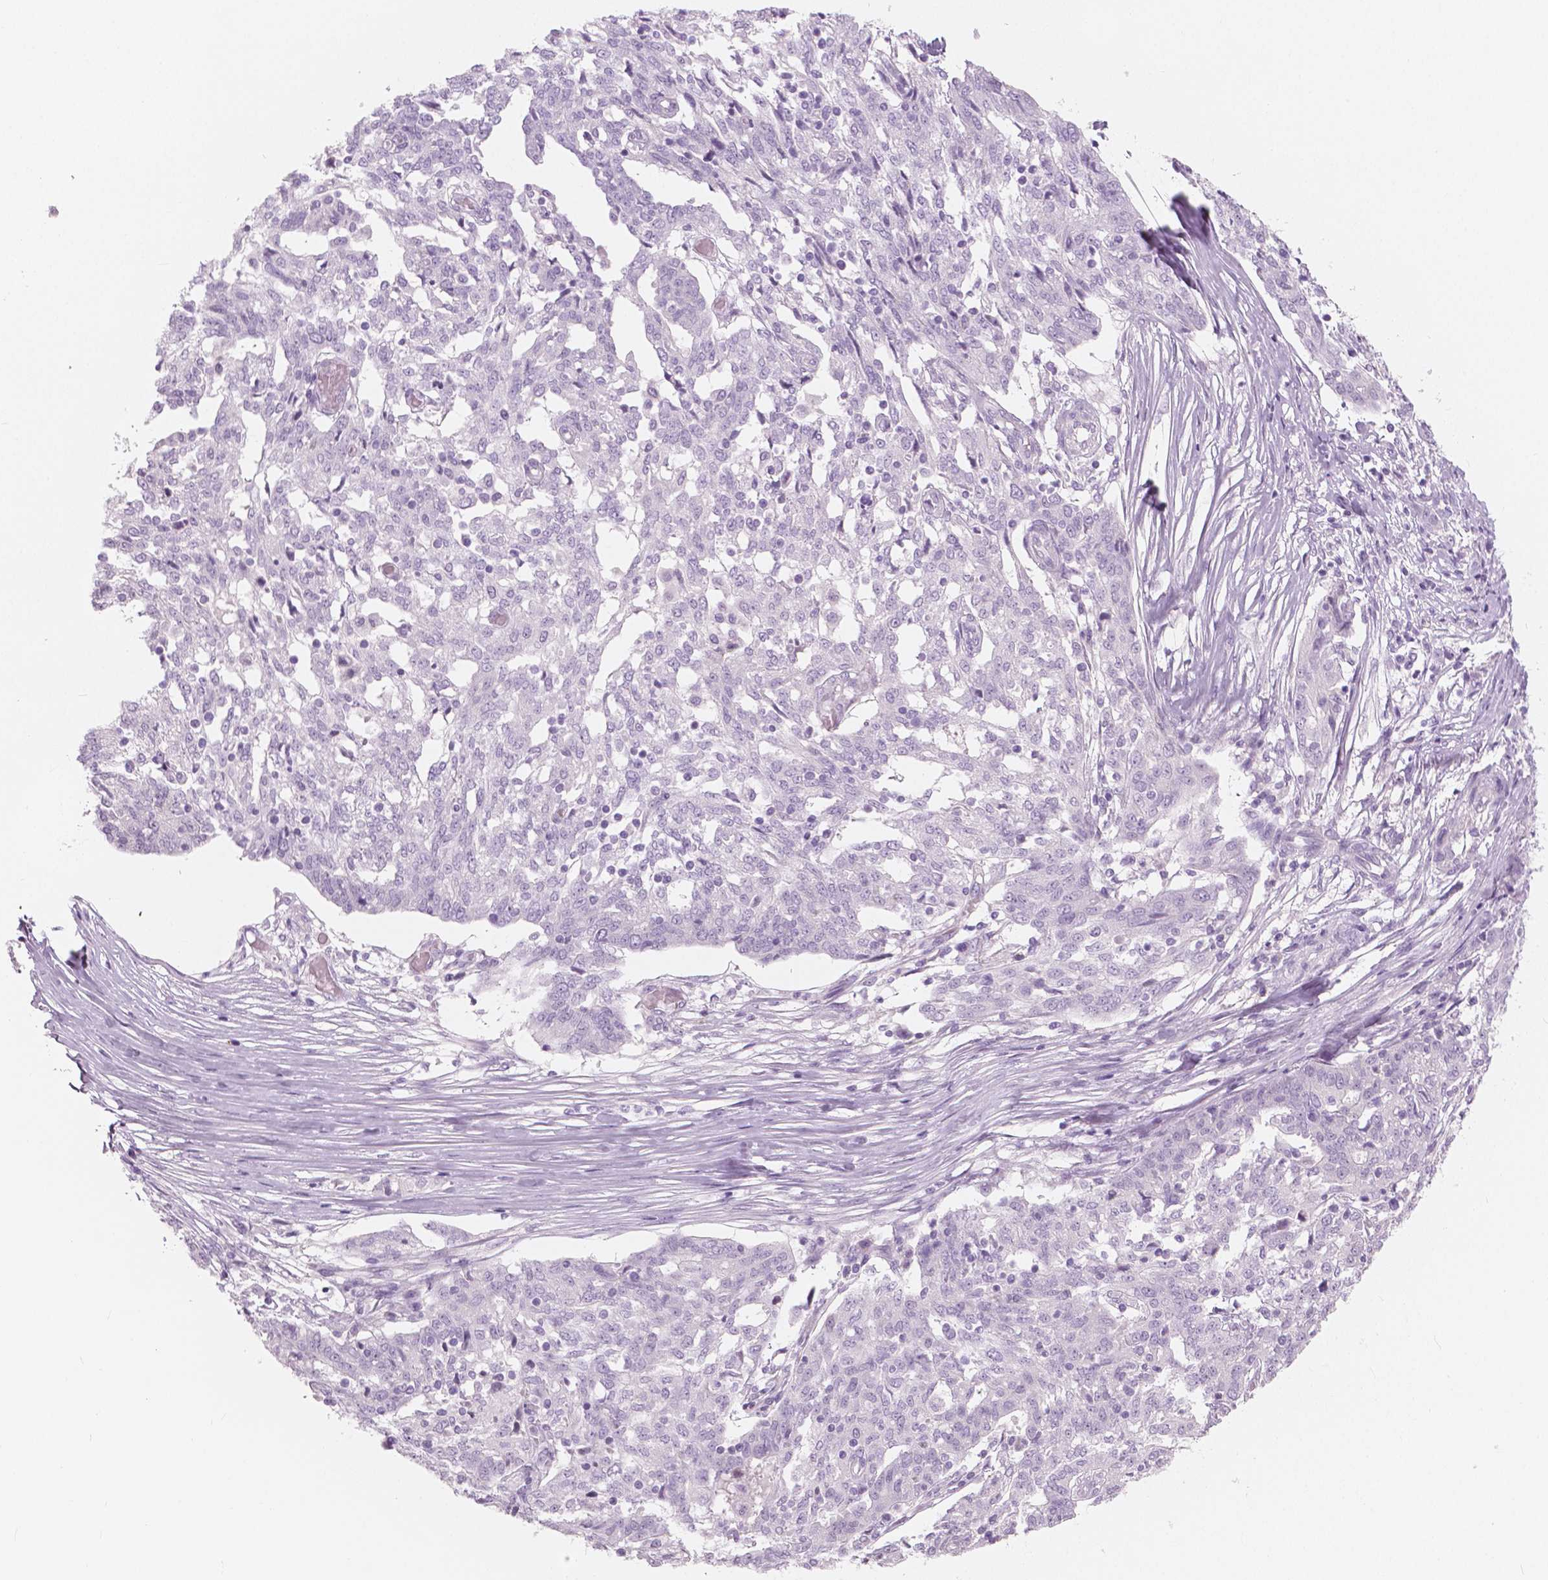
{"staining": {"intensity": "negative", "quantity": "none", "location": "none"}, "tissue": "ovarian cancer", "cell_type": "Tumor cells", "image_type": "cancer", "snomed": [{"axis": "morphology", "description": "Cystadenocarcinoma, serous, NOS"}, {"axis": "topography", "description": "Ovary"}], "caption": "A high-resolution photomicrograph shows IHC staining of ovarian cancer, which reveals no significant staining in tumor cells.", "gene": "A4GNT", "patient": {"sex": "female", "age": 67}}